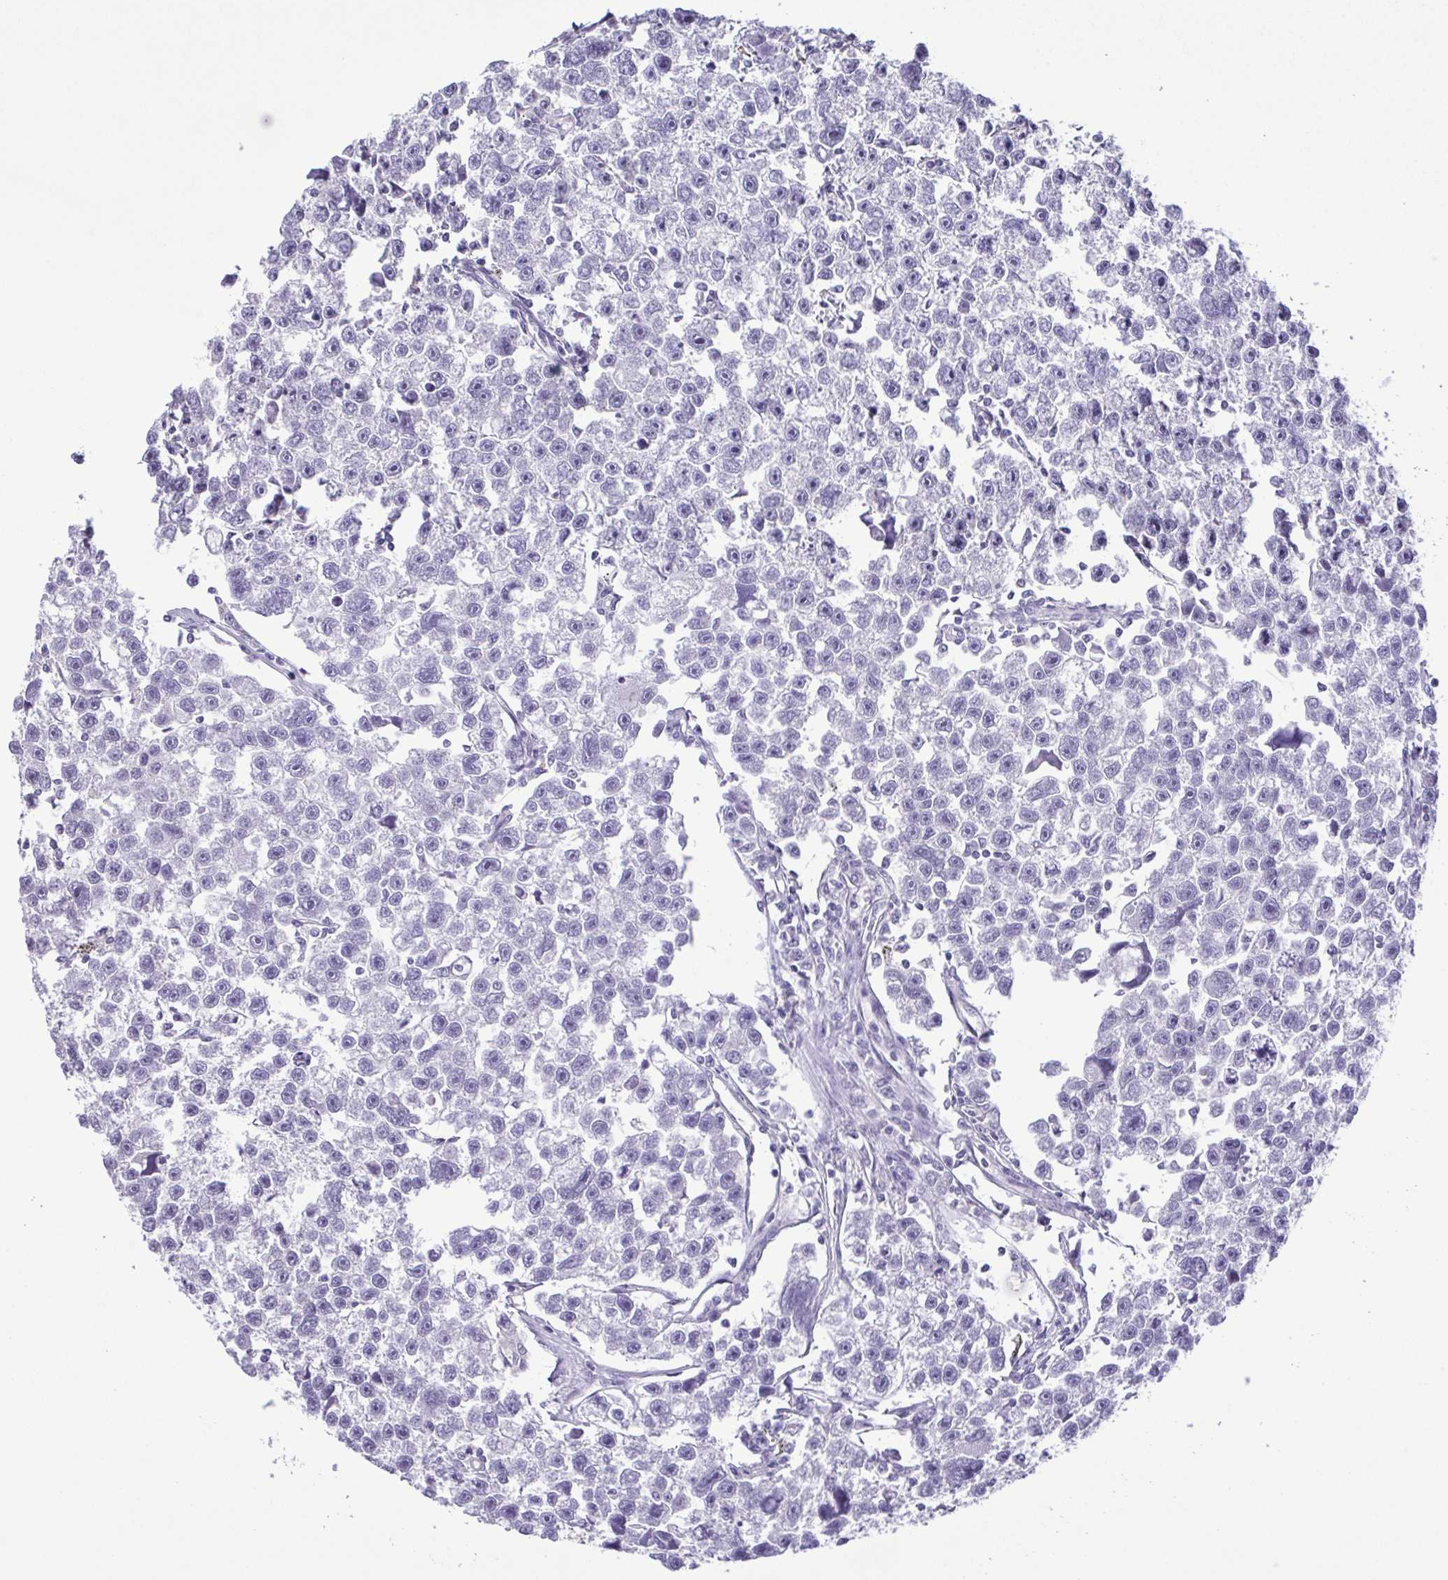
{"staining": {"intensity": "negative", "quantity": "none", "location": "none"}, "tissue": "testis cancer", "cell_type": "Tumor cells", "image_type": "cancer", "snomed": [{"axis": "morphology", "description": "Seminoma, NOS"}, {"axis": "topography", "description": "Testis"}], "caption": "DAB (3,3'-diaminobenzidine) immunohistochemical staining of human seminoma (testis) displays no significant staining in tumor cells.", "gene": "IL1RN", "patient": {"sex": "male", "age": 26}}